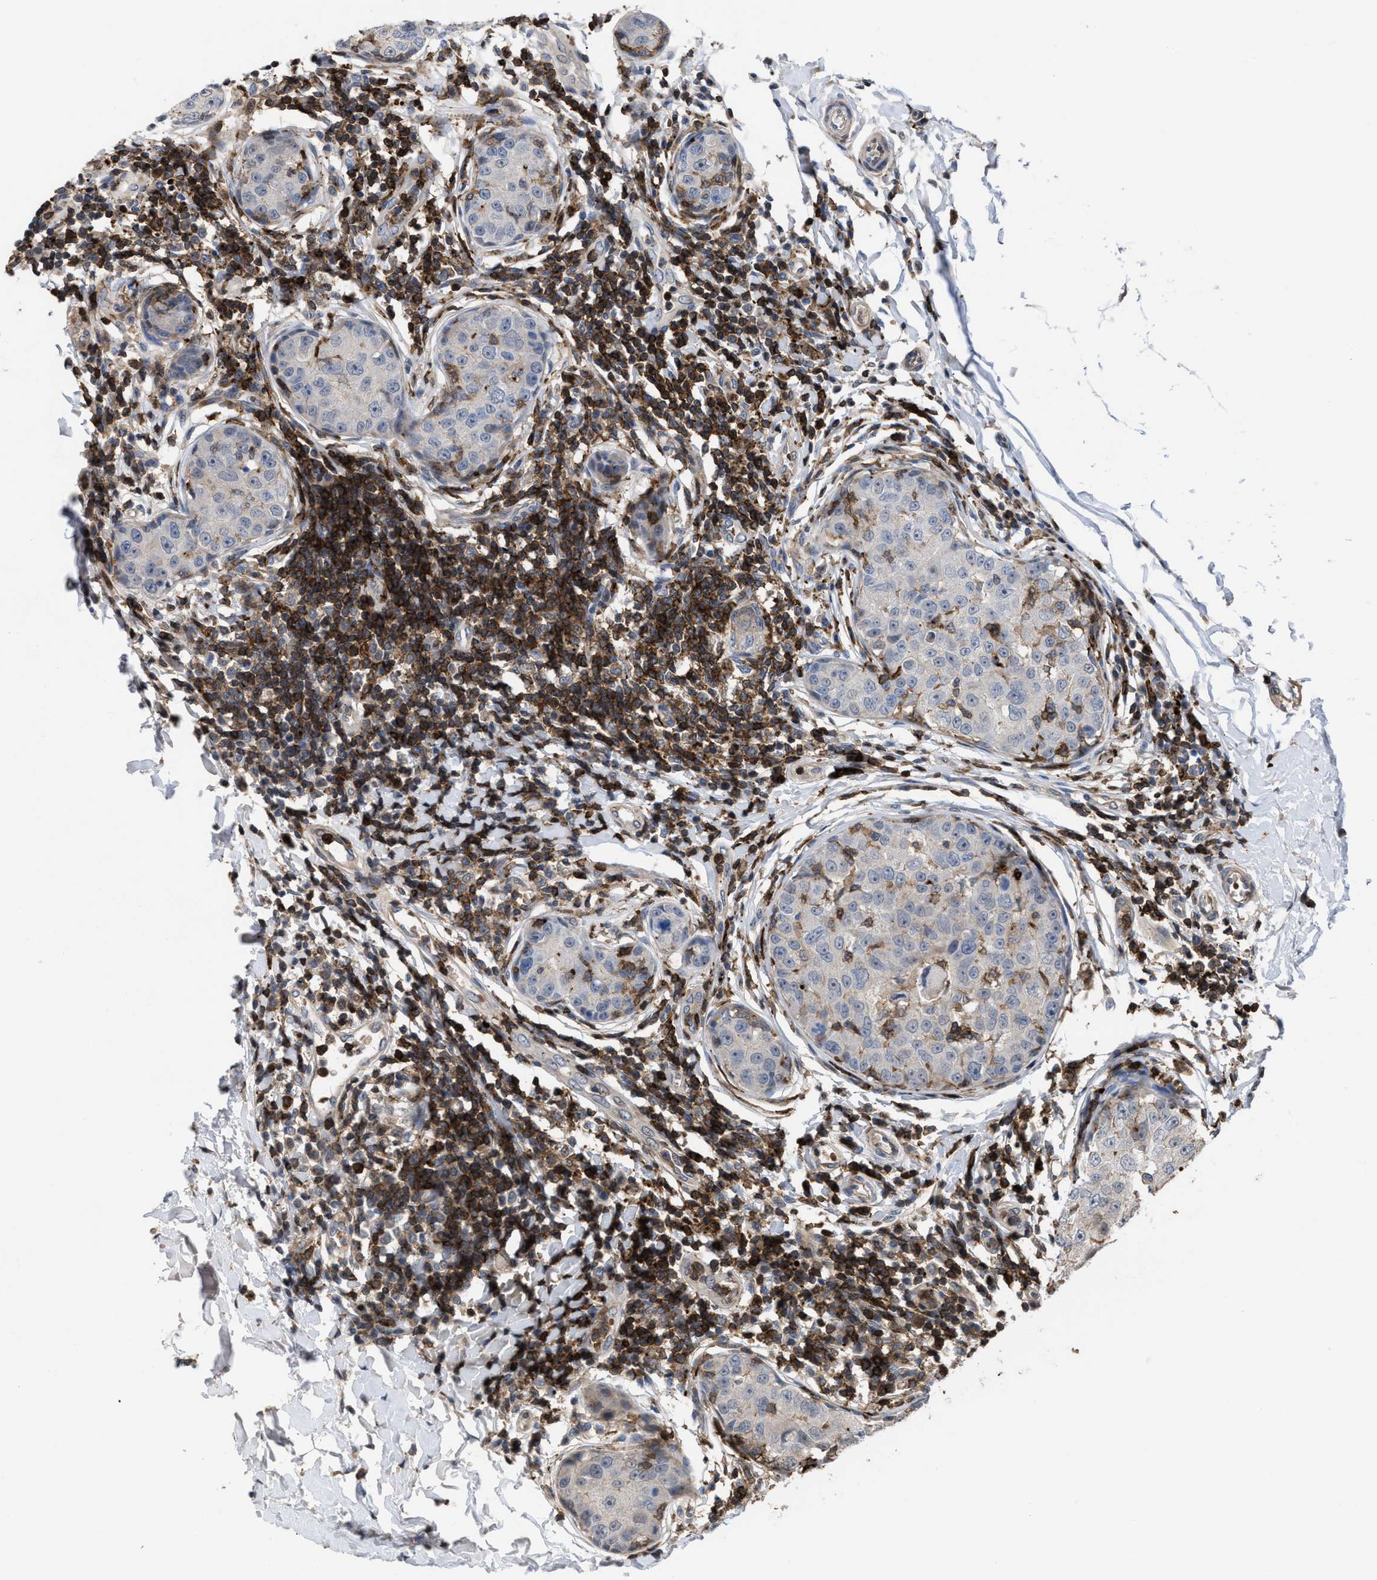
{"staining": {"intensity": "negative", "quantity": "none", "location": "none"}, "tissue": "breast cancer", "cell_type": "Tumor cells", "image_type": "cancer", "snomed": [{"axis": "morphology", "description": "Duct carcinoma"}, {"axis": "topography", "description": "Breast"}], "caption": "Immunohistochemistry (IHC) photomicrograph of breast invasive ductal carcinoma stained for a protein (brown), which demonstrates no positivity in tumor cells.", "gene": "PTPRE", "patient": {"sex": "female", "age": 27}}